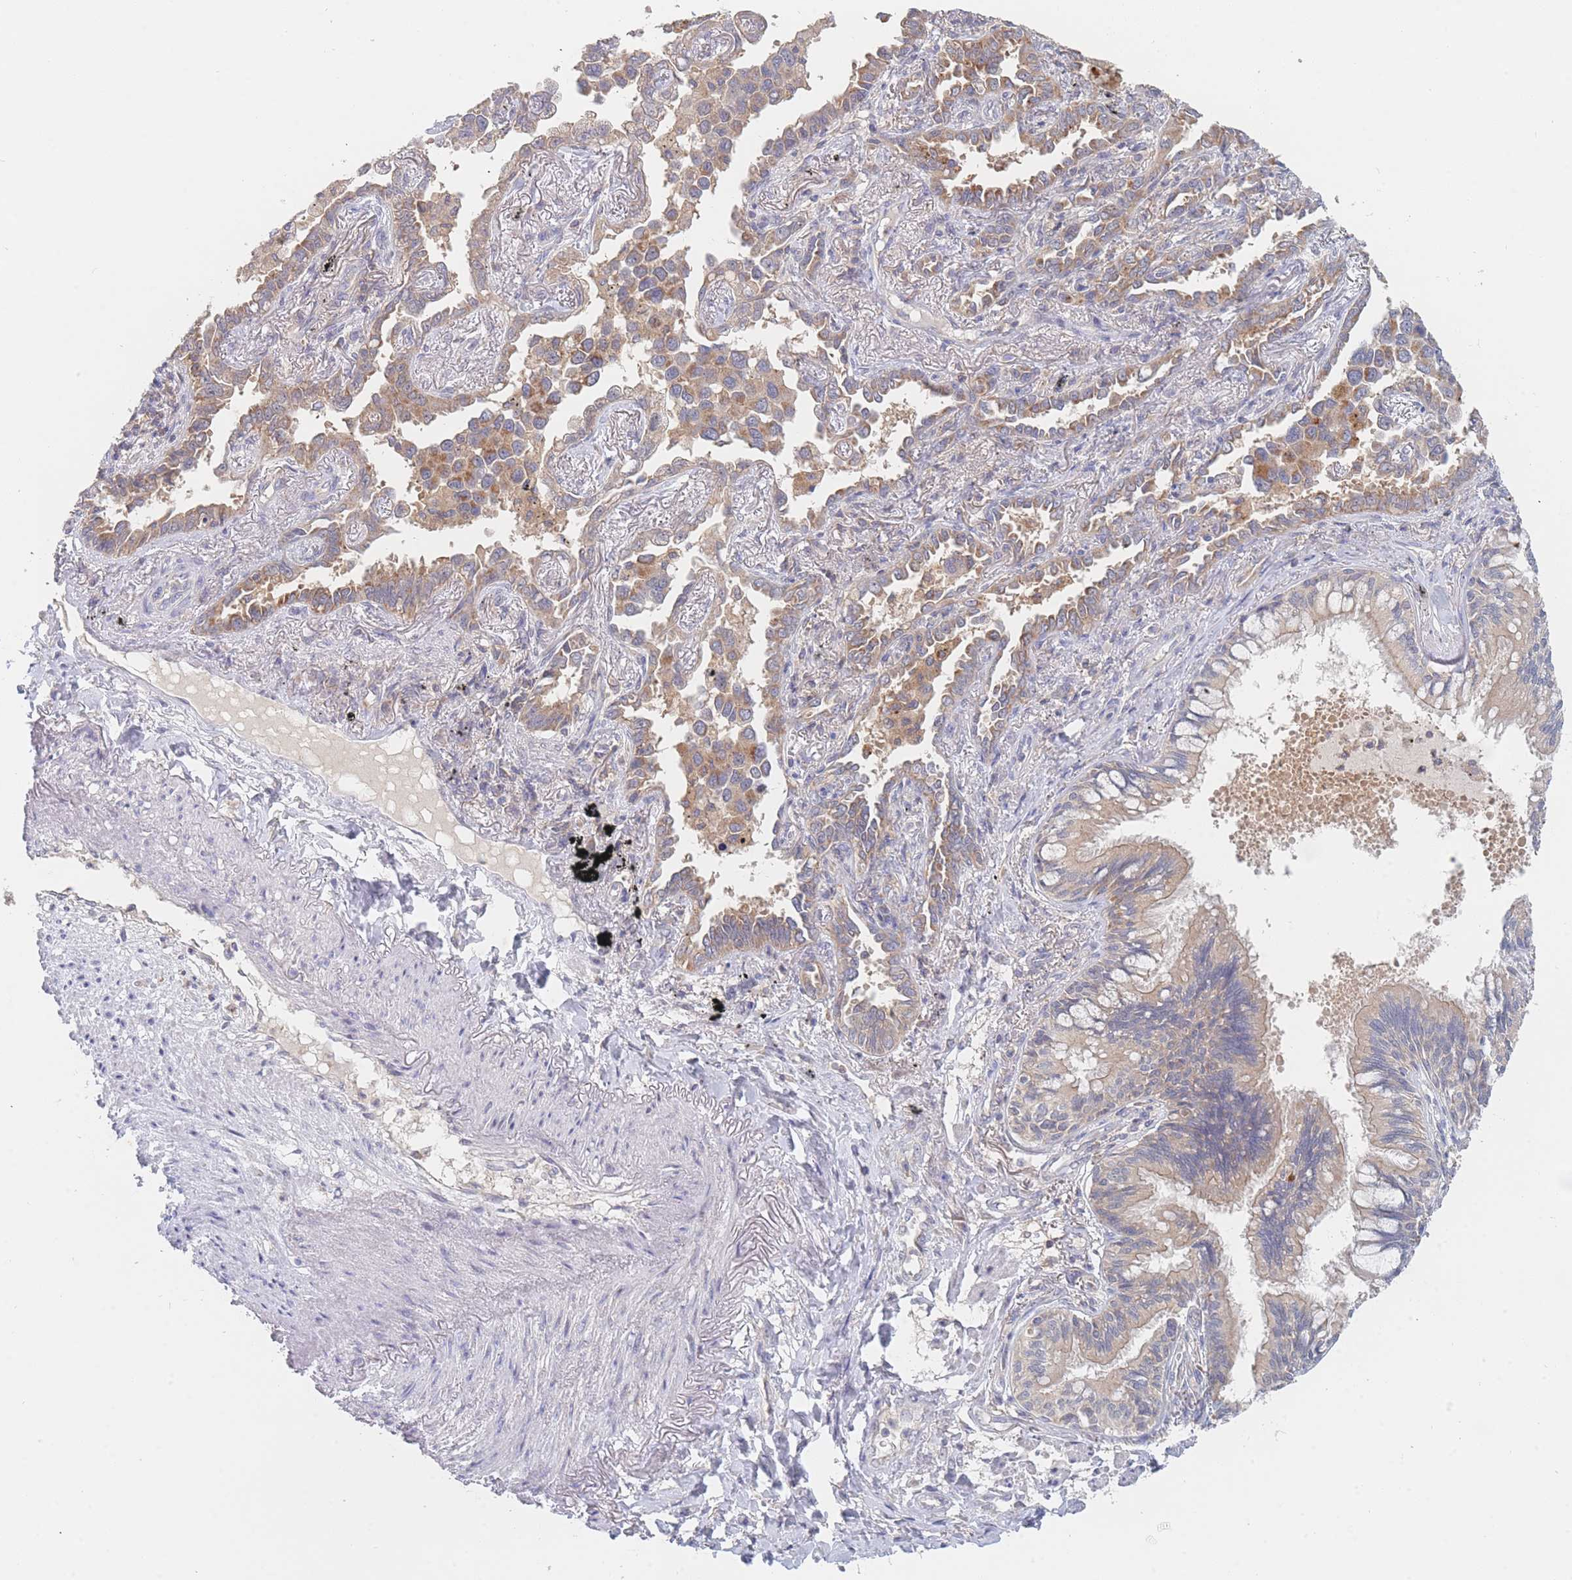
{"staining": {"intensity": "moderate", "quantity": ">75%", "location": "cytoplasmic/membranous"}, "tissue": "lung cancer", "cell_type": "Tumor cells", "image_type": "cancer", "snomed": [{"axis": "morphology", "description": "Adenocarcinoma, NOS"}, {"axis": "topography", "description": "Lung"}], "caption": "Protein expression analysis of human lung cancer (adenocarcinoma) reveals moderate cytoplasmic/membranous expression in about >75% of tumor cells. Ihc stains the protein of interest in brown and the nuclei are stained blue.", "gene": "PPP6C", "patient": {"sex": "male", "age": 67}}